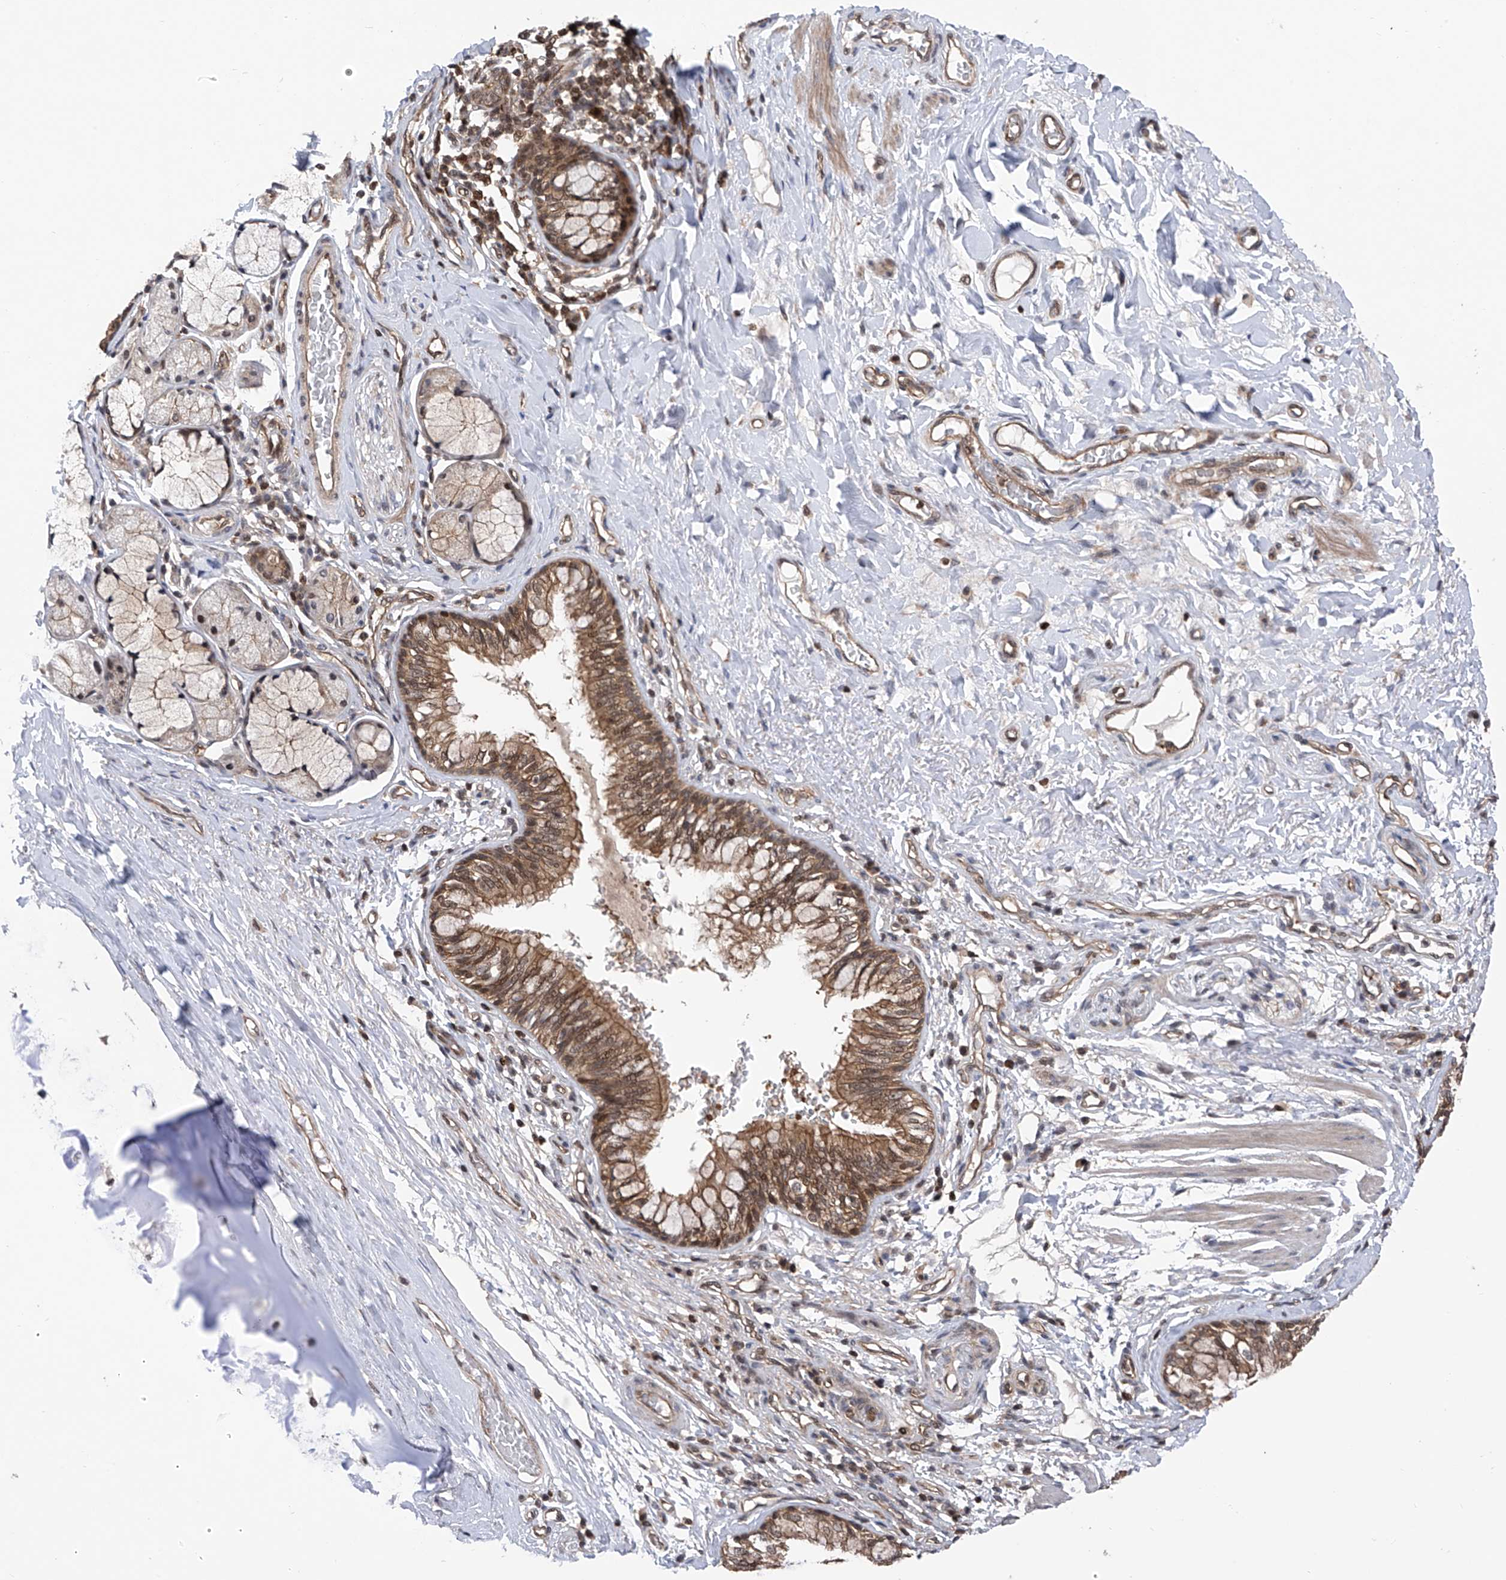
{"staining": {"intensity": "strong", "quantity": "25%-75%", "location": "cytoplasmic/membranous,nuclear"}, "tissue": "bronchus", "cell_type": "Respiratory epithelial cells", "image_type": "normal", "snomed": [{"axis": "morphology", "description": "Normal tissue, NOS"}, {"axis": "topography", "description": "Cartilage tissue"}, {"axis": "topography", "description": "Bronchus"}], "caption": "The image reveals staining of normal bronchus, revealing strong cytoplasmic/membranous,nuclear protein positivity (brown color) within respiratory epithelial cells. Using DAB (brown) and hematoxylin (blue) stains, captured at high magnification using brightfield microscopy.", "gene": "DNAJC9", "patient": {"sex": "female", "age": 36}}